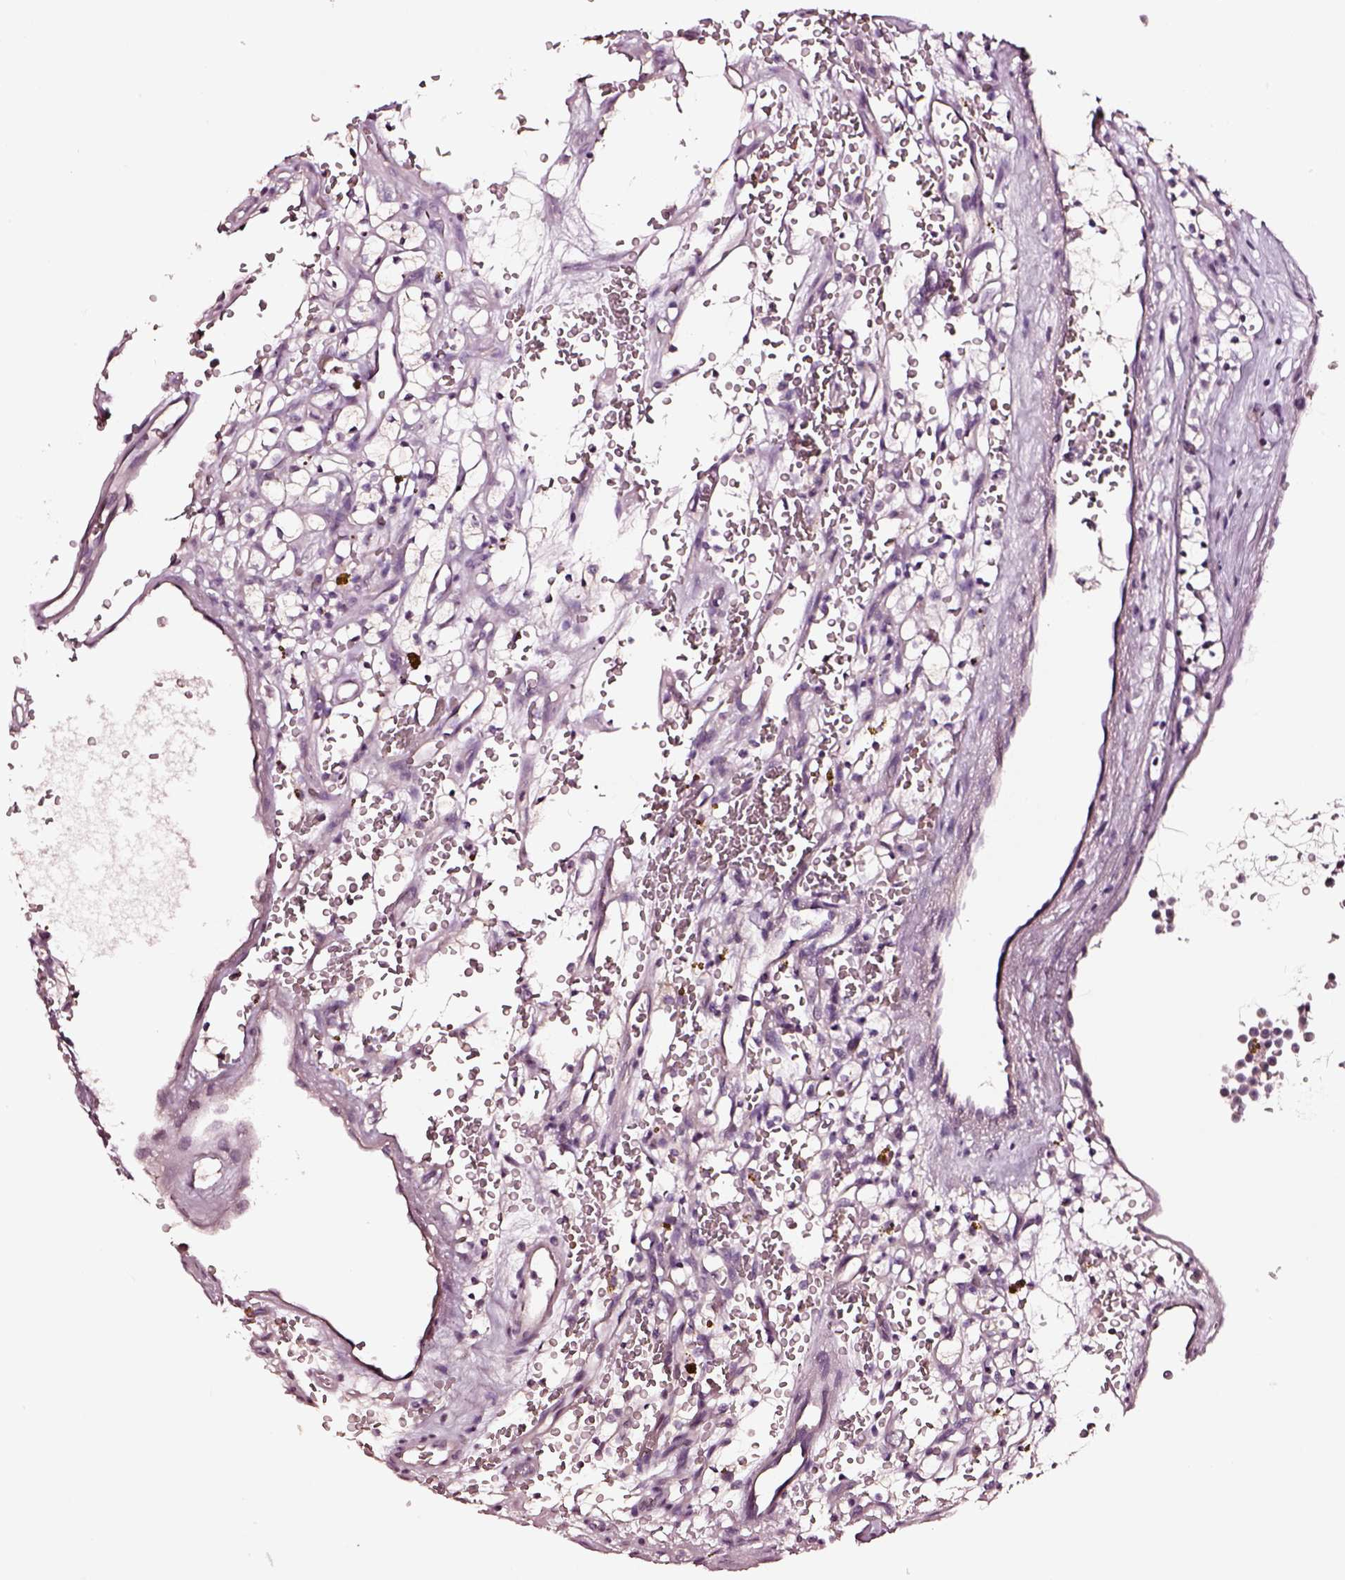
{"staining": {"intensity": "negative", "quantity": "none", "location": "none"}, "tissue": "renal cancer", "cell_type": "Tumor cells", "image_type": "cancer", "snomed": [{"axis": "morphology", "description": "Adenocarcinoma, NOS"}, {"axis": "topography", "description": "Kidney"}], "caption": "Tumor cells show no significant staining in adenocarcinoma (renal). (DAB (3,3'-diaminobenzidine) IHC, high magnification).", "gene": "AADAT", "patient": {"sex": "female", "age": 64}}